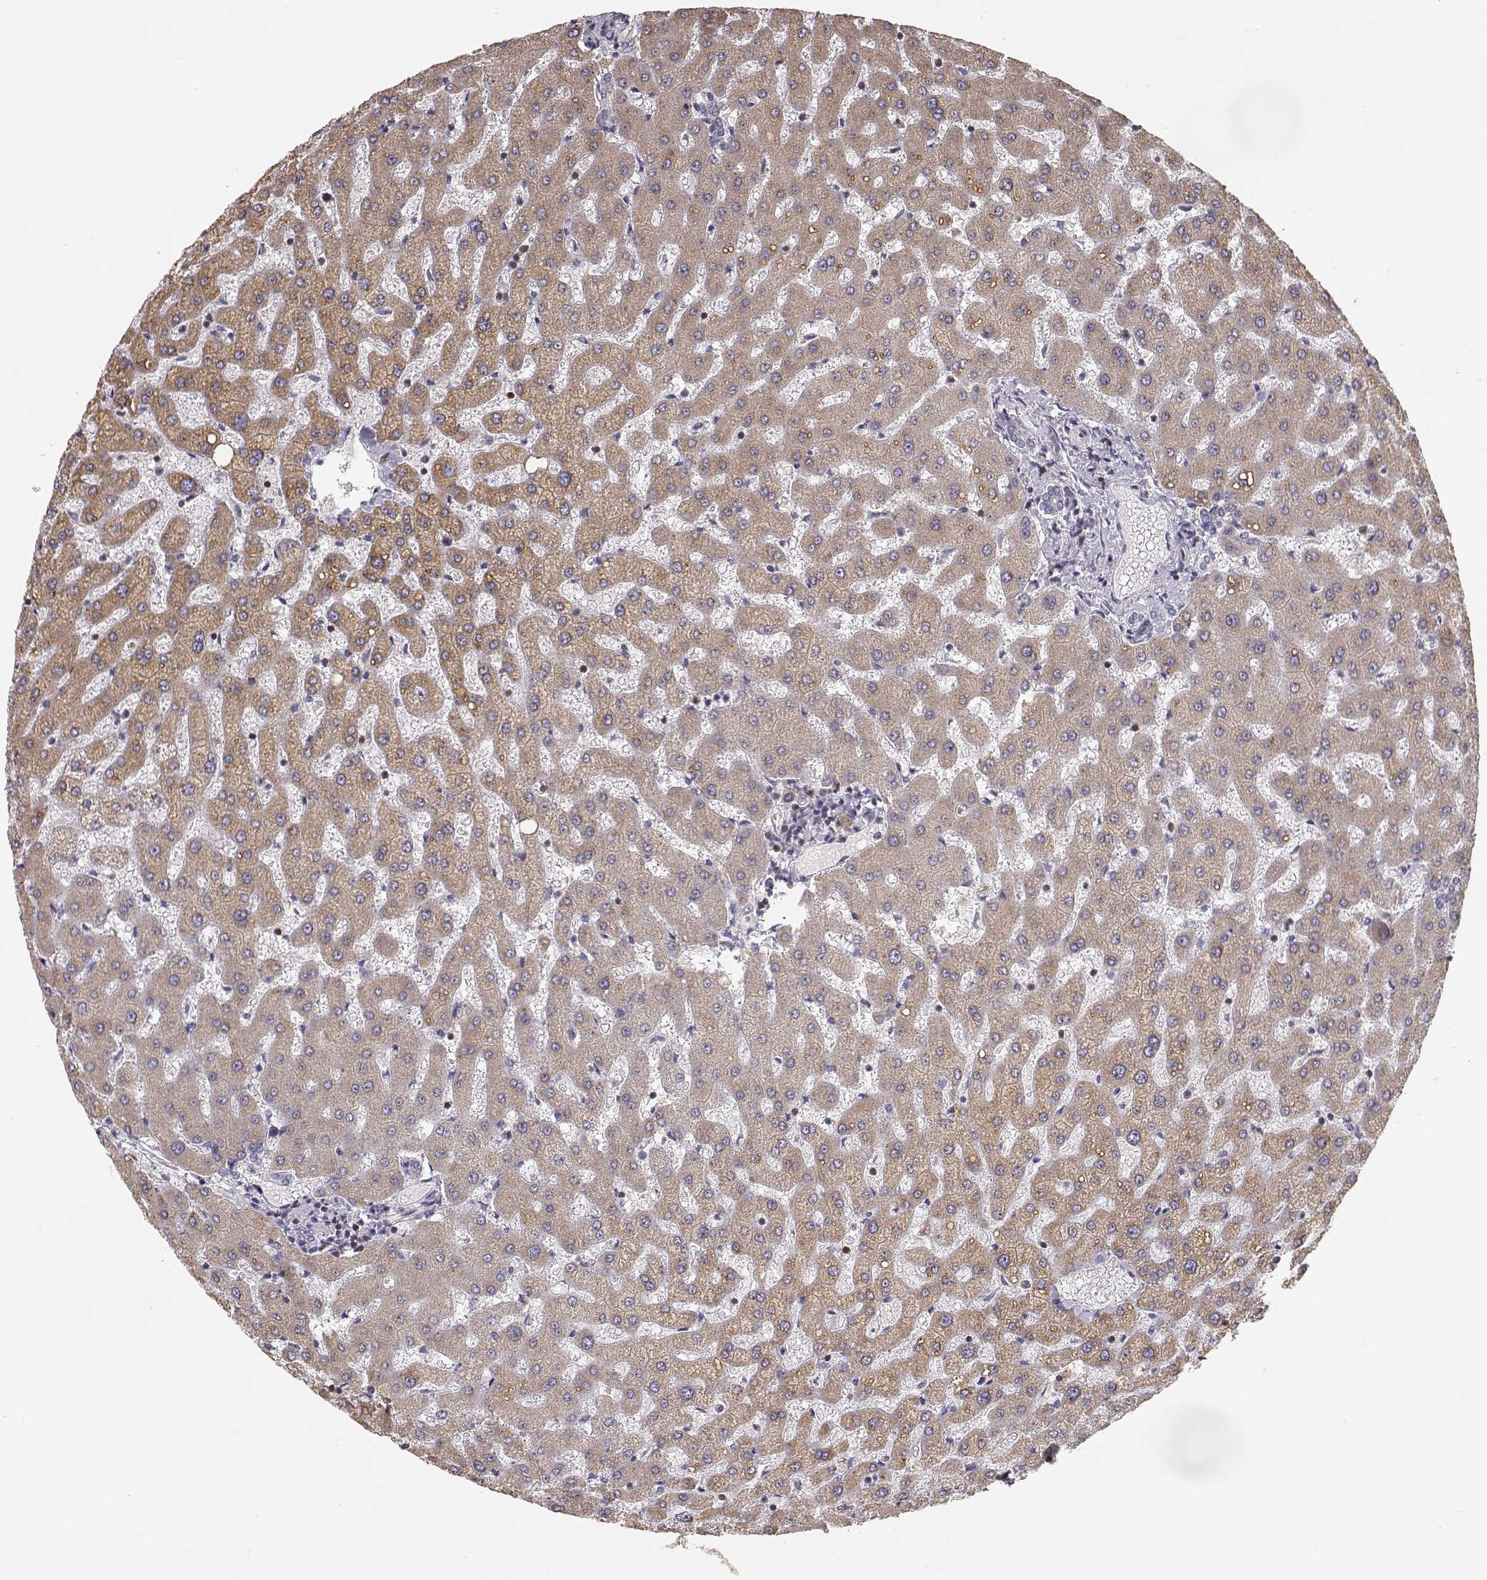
{"staining": {"intensity": "negative", "quantity": "none", "location": "none"}, "tissue": "liver", "cell_type": "Cholangiocytes", "image_type": "normal", "snomed": [{"axis": "morphology", "description": "Normal tissue, NOS"}, {"axis": "topography", "description": "Liver"}], "caption": "An IHC histopathology image of benign liver is shown. There is no staining in cholangiocytes of liver.", "gene": "GRAP2", "patient": {"sex": "female", "age": 50}}